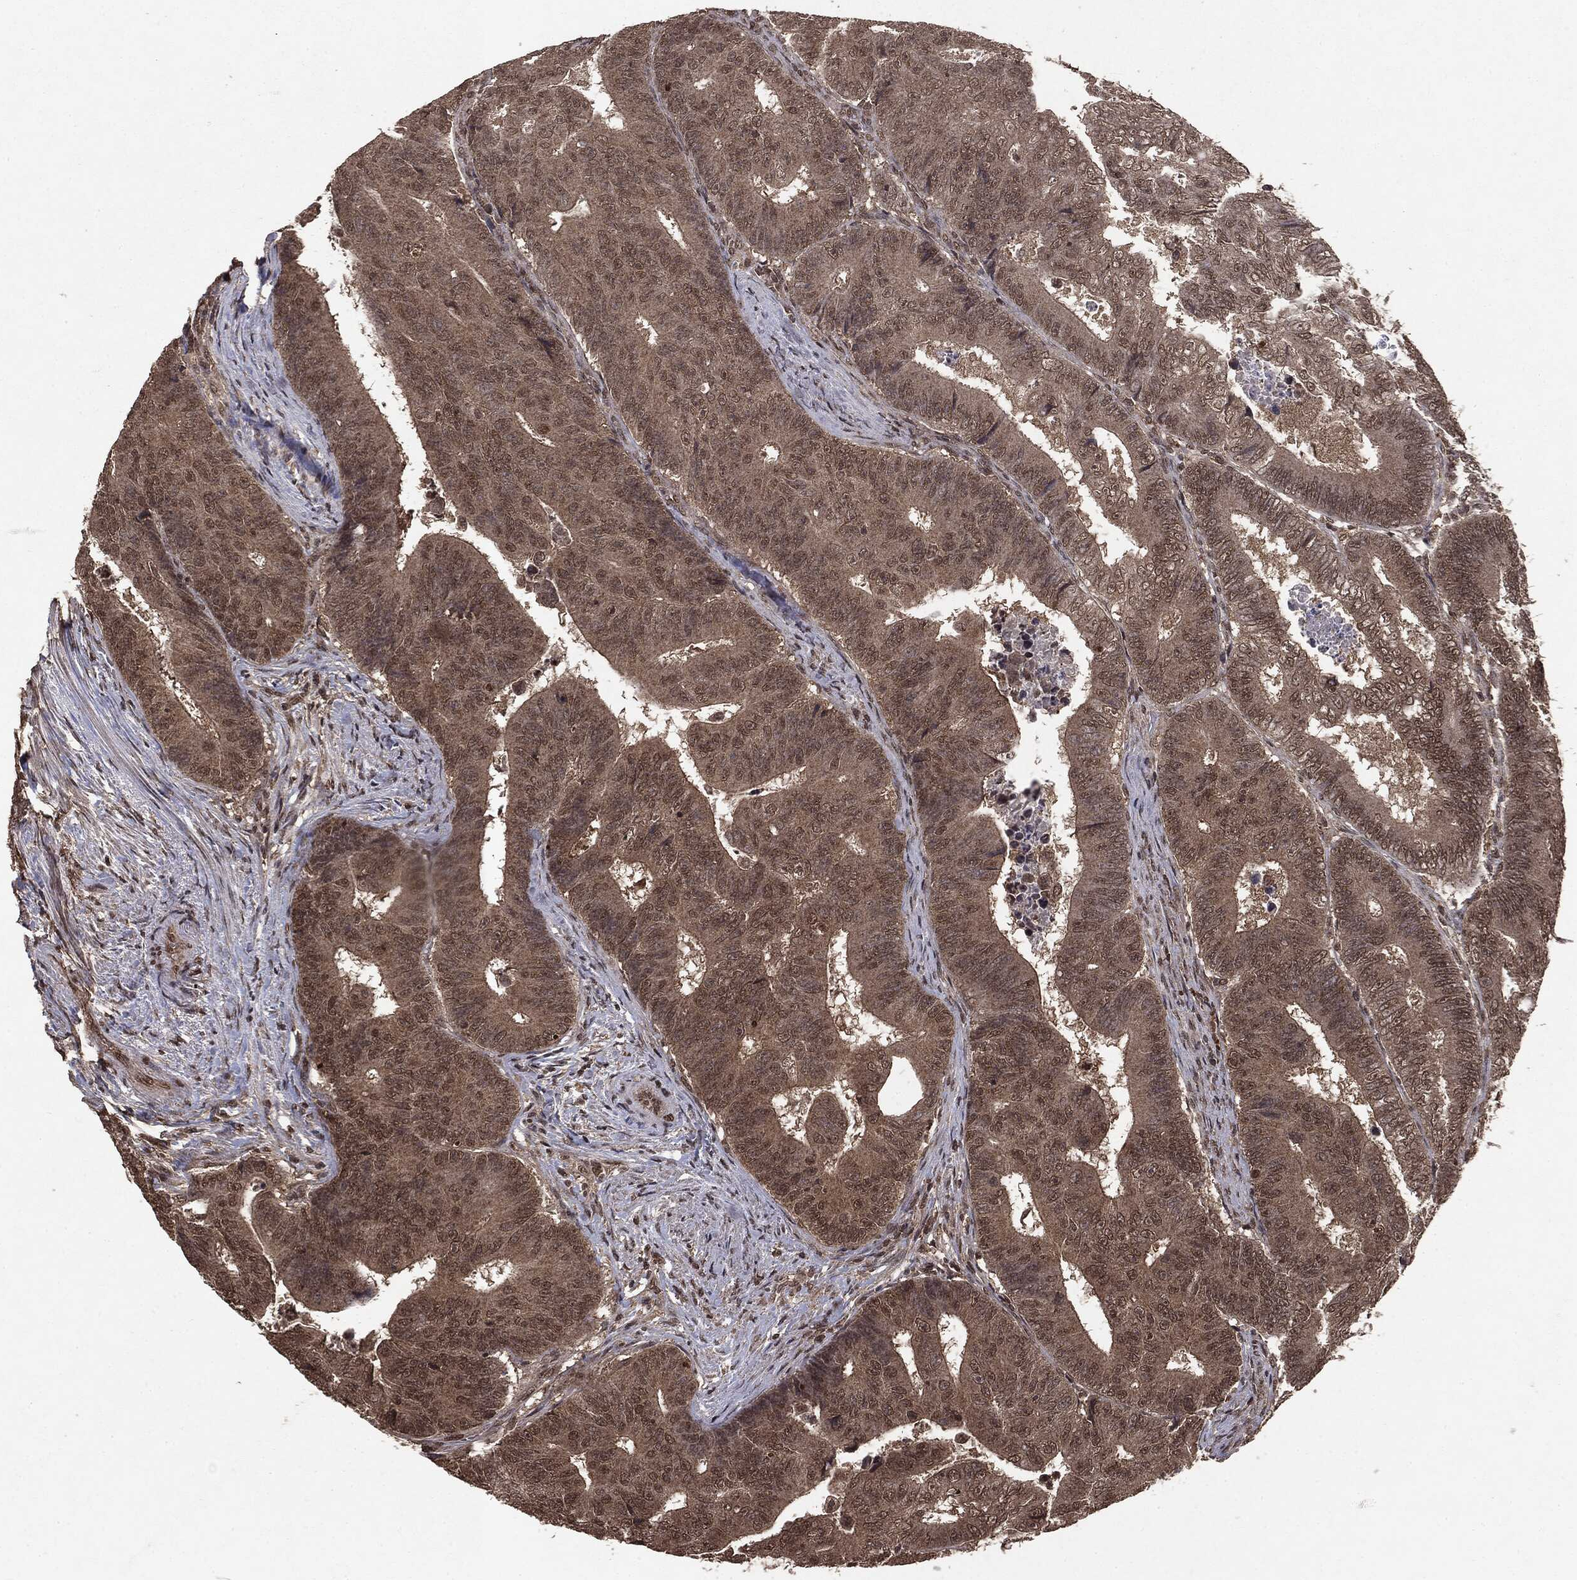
{"staining": {"intensity": "moderate", "quantity": ">75%", "location": "cytoplasmic/membranous"}, "tissue": "colorectal cancer", "cell_type": "Tumor cells", "image_type": "cancer", "snomed": [{"axis": "morphology", "description": "Adenocarcinoma, NOS"}, {"axis": "topography", "description": "Colon"}], "caption": "Immunohistochemical staining of colorectal adenocarcinoma exhibits medium levels of moderate cytoplasmic/membranous protein expression in approximately >75% of tumor cells.", "gene": "PEBP1", "patient": {"sex": "female", "age": 48}}